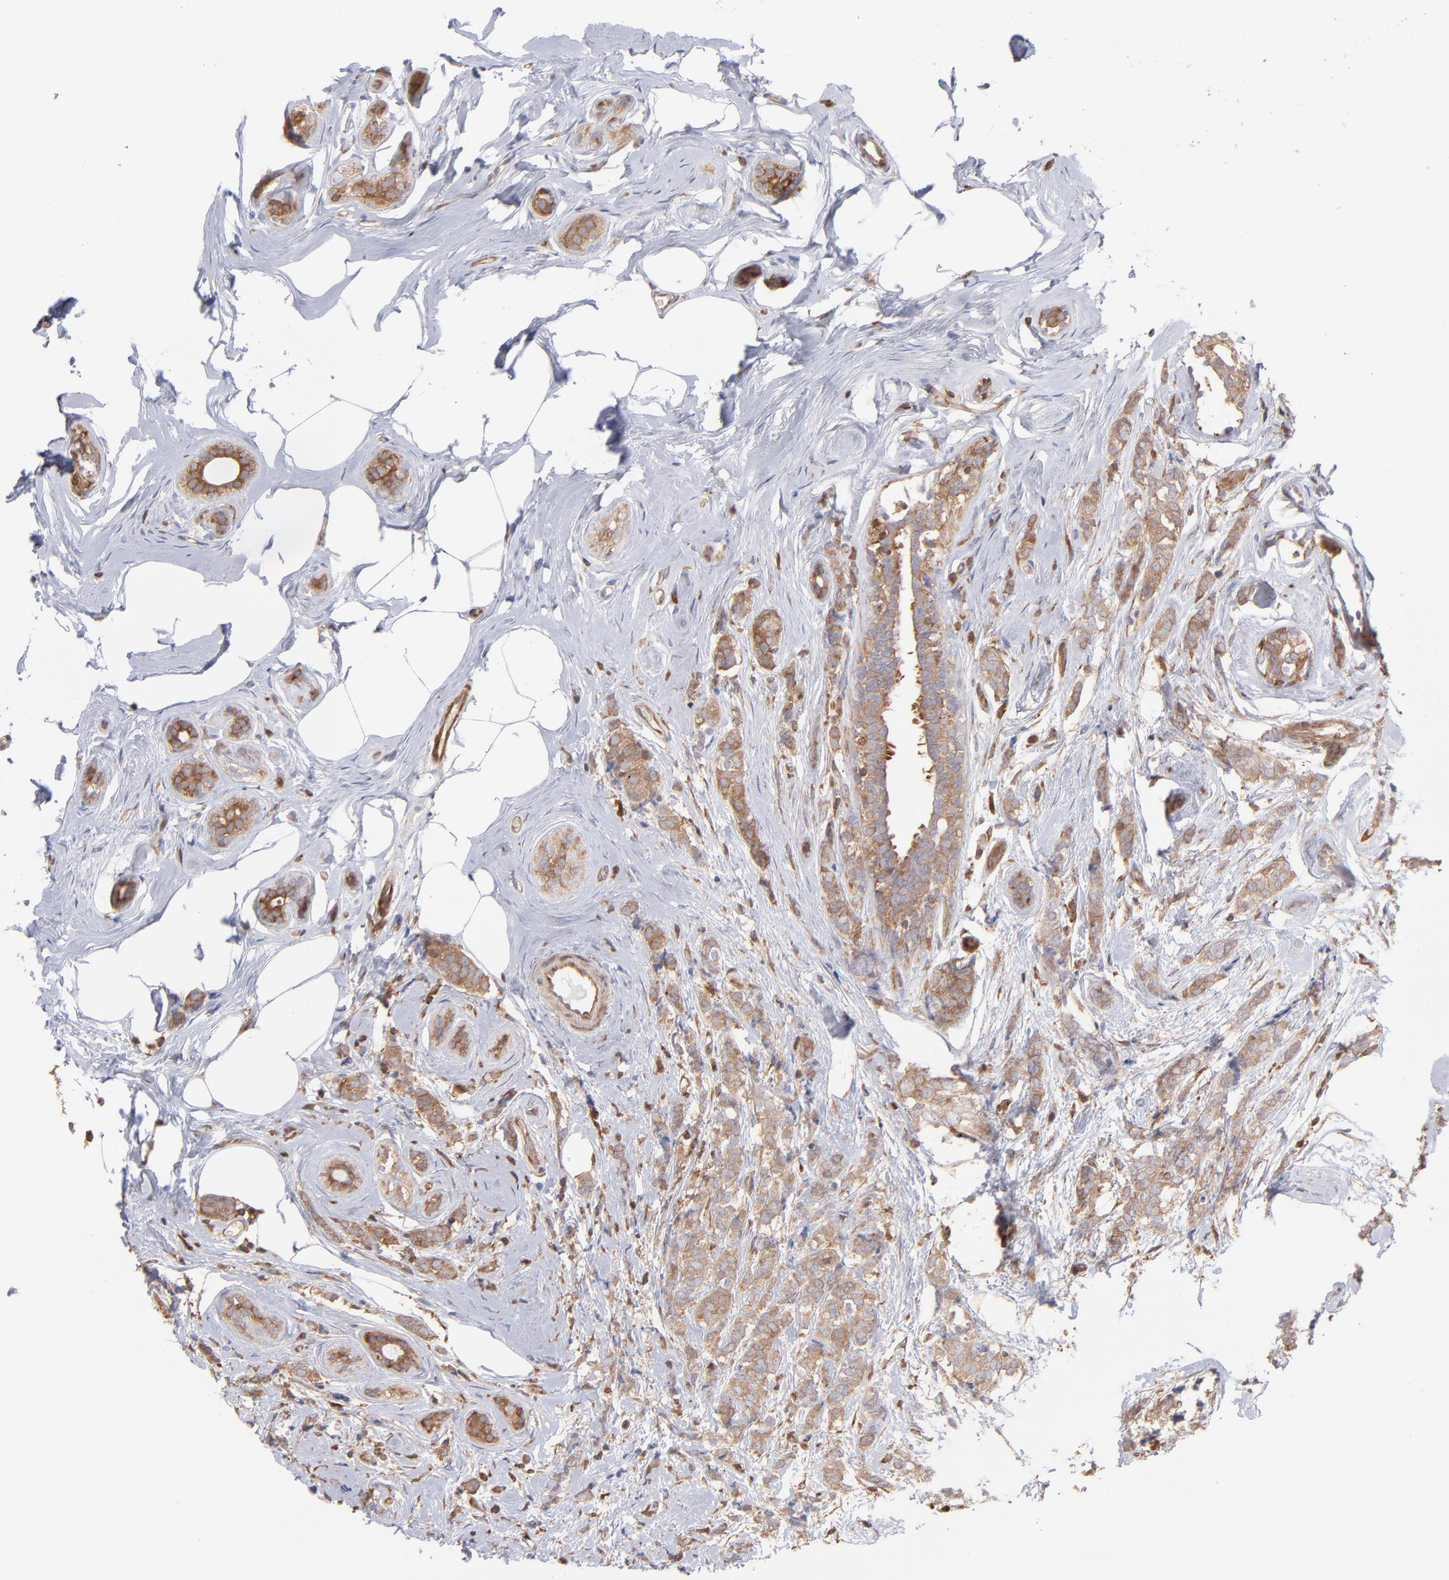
{"staining": {"intensity": "moderate", "quantity": ">75%", "location": "cytoplasmic/membranous"}, "tissue": "breast cancer", "cell_type": "Tumor cells", "image_type": "cancer", "snomed": [{"axis": "morphology", "description": "Lobular carcinoma"}, {"axis": "topography", "description": "Breast"}], "caption": "High-power microscopy captured an IHC micrograph of breast lobular carcinoma, revealing moderate cytoplasmic/membranous positivity in approximately >75% of tumor cells. The staining is performed using DAB brown chromogen to label protein expression. The nuclei are counter-stained blue using hematoxylin.", "gene": "MAPRE1", "patient": {"sex": "female", "age": 60}}